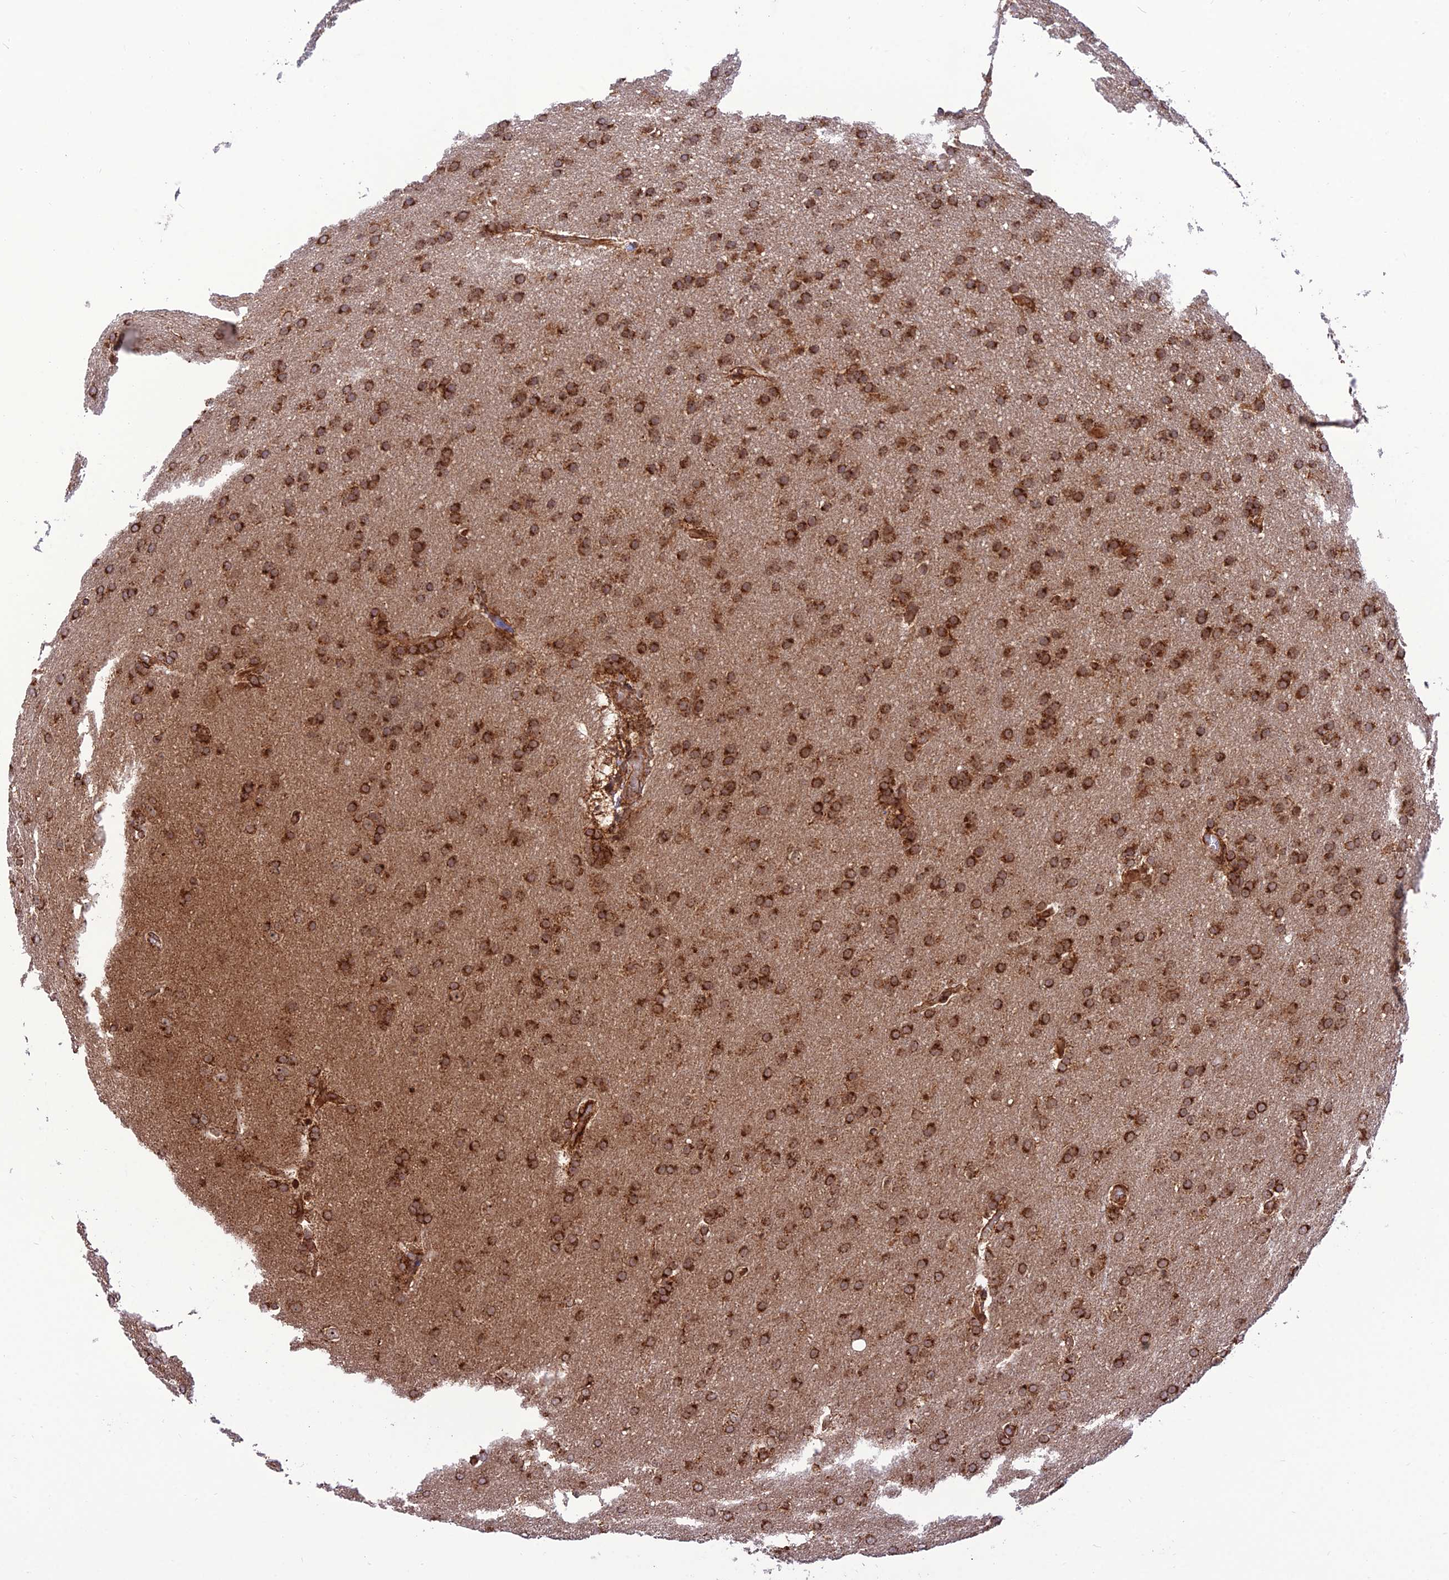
{"staining": {"intensity": "strong", "quantity": ">75%", "location": "cytoplasmic/membranous"}, "tissue": "glioma", "cell_type": "Tumor cells", "image_type": "cancer", "snomed": [{"axis": "morphology", "description": "Glioma, malignant, Low grade"}, {"axis": "topography", "description": "Brain"}], "caption": "High-magnification brightfield microscopy of glioma stained with DAB (brown) and counterstained with hematoxylin (blue). tumor cells exhibit strong cytoplasmic/membranous positivity is identified in about>75% of cells. The staining was performed using DAB to visualize the protein expression in brown, while the nuclei were stained in blue with hematoxylin (Magnification: 20x).", "gene": "CRTAP", "patient": {"sex": "female", "age": 32}}